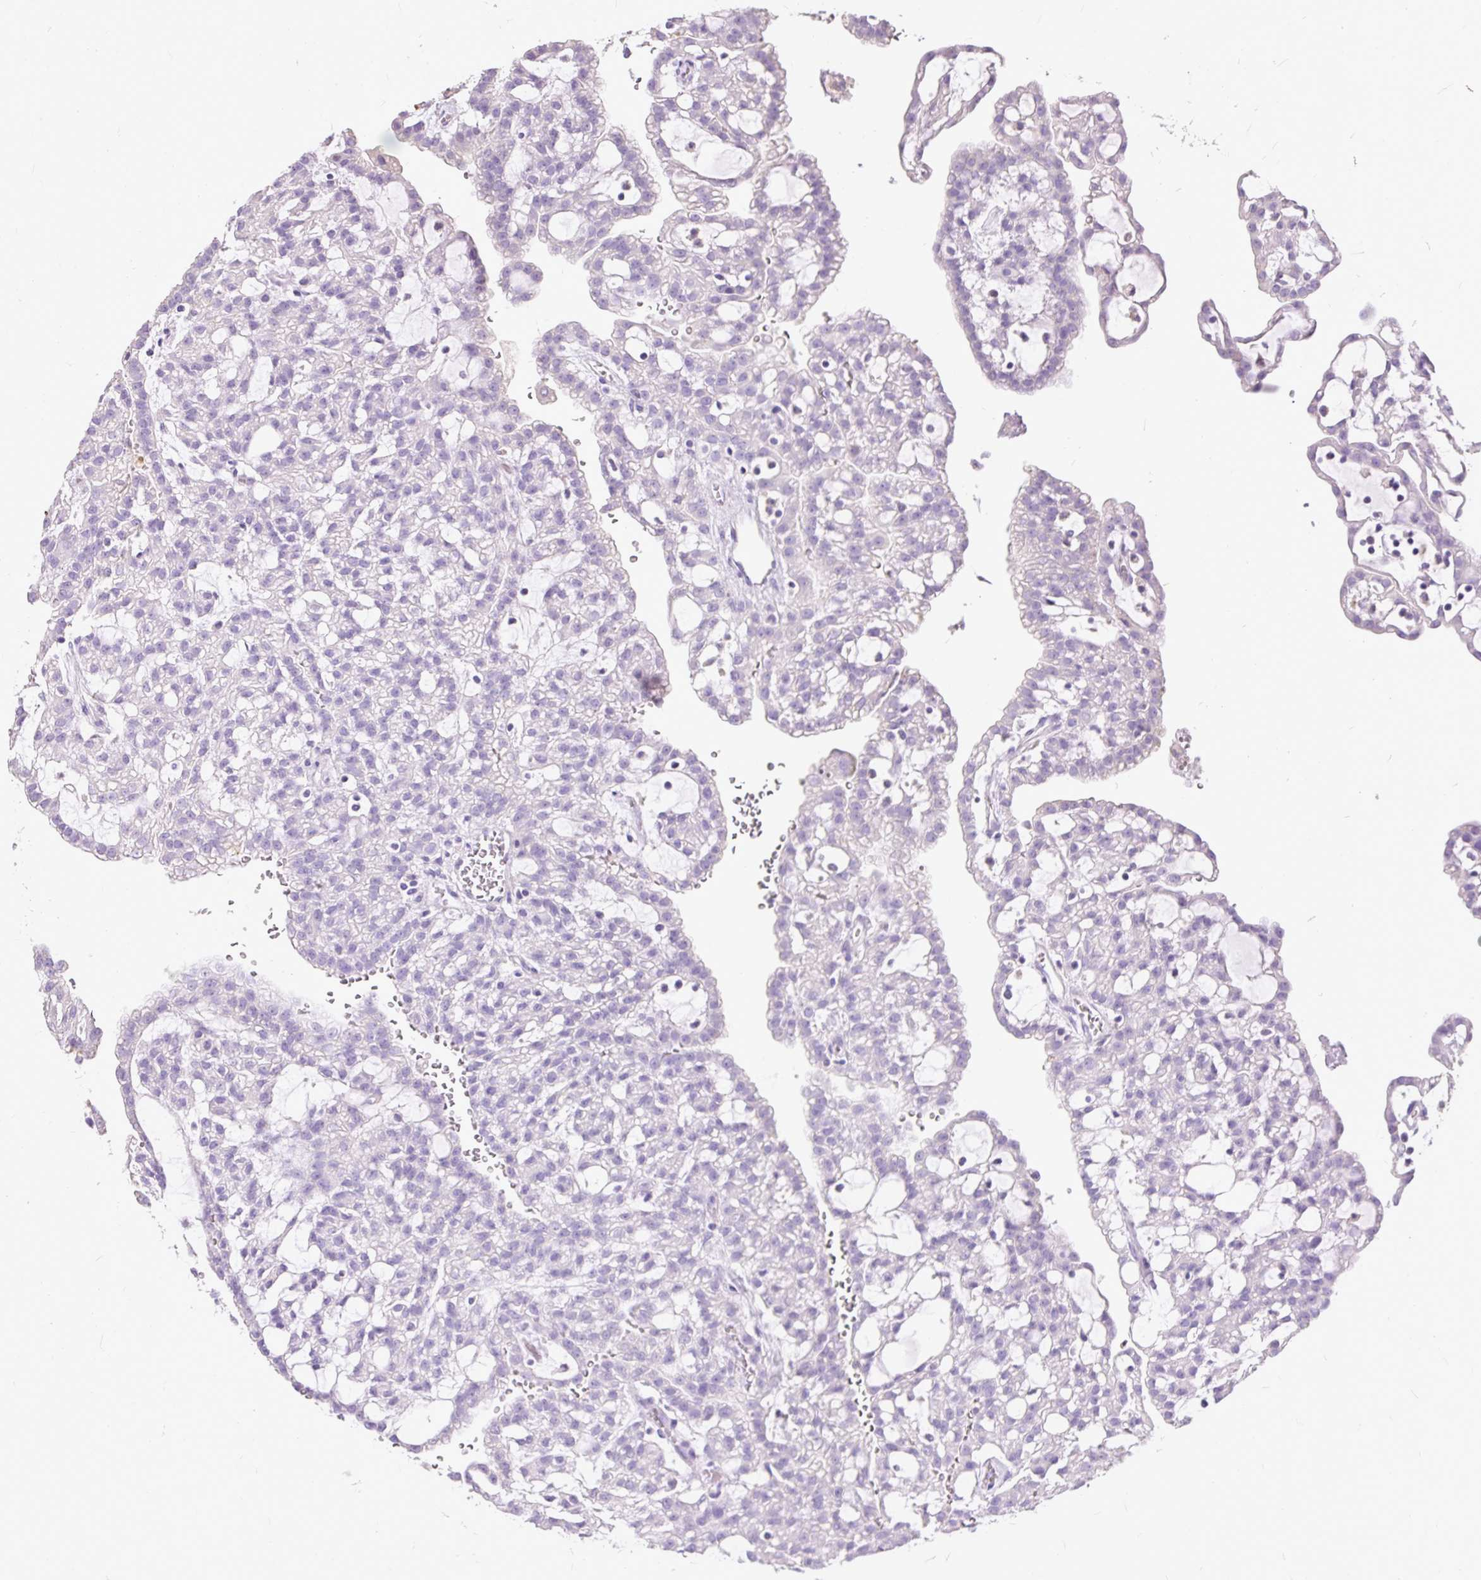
{"staining": {"intensity": "negative", "quantity": "none", "location": "none"}, "tissue": "renal cancer", "cell_type": "Tumor cells", "image_type": "cancer", "snomed": [{"axis": "morphology", "description": "Adenocarcinoma, NOS"}, {"axis": "topography", "description": "Kidney"}], "caption": "High power microscopy image of an immunohistochemistry micrograph of renal cancer (adenocarcinoma), revealing no significant staining in tumor cells.", "gene": "GBX1", "patient": {"sex": "male", "age": 63}}